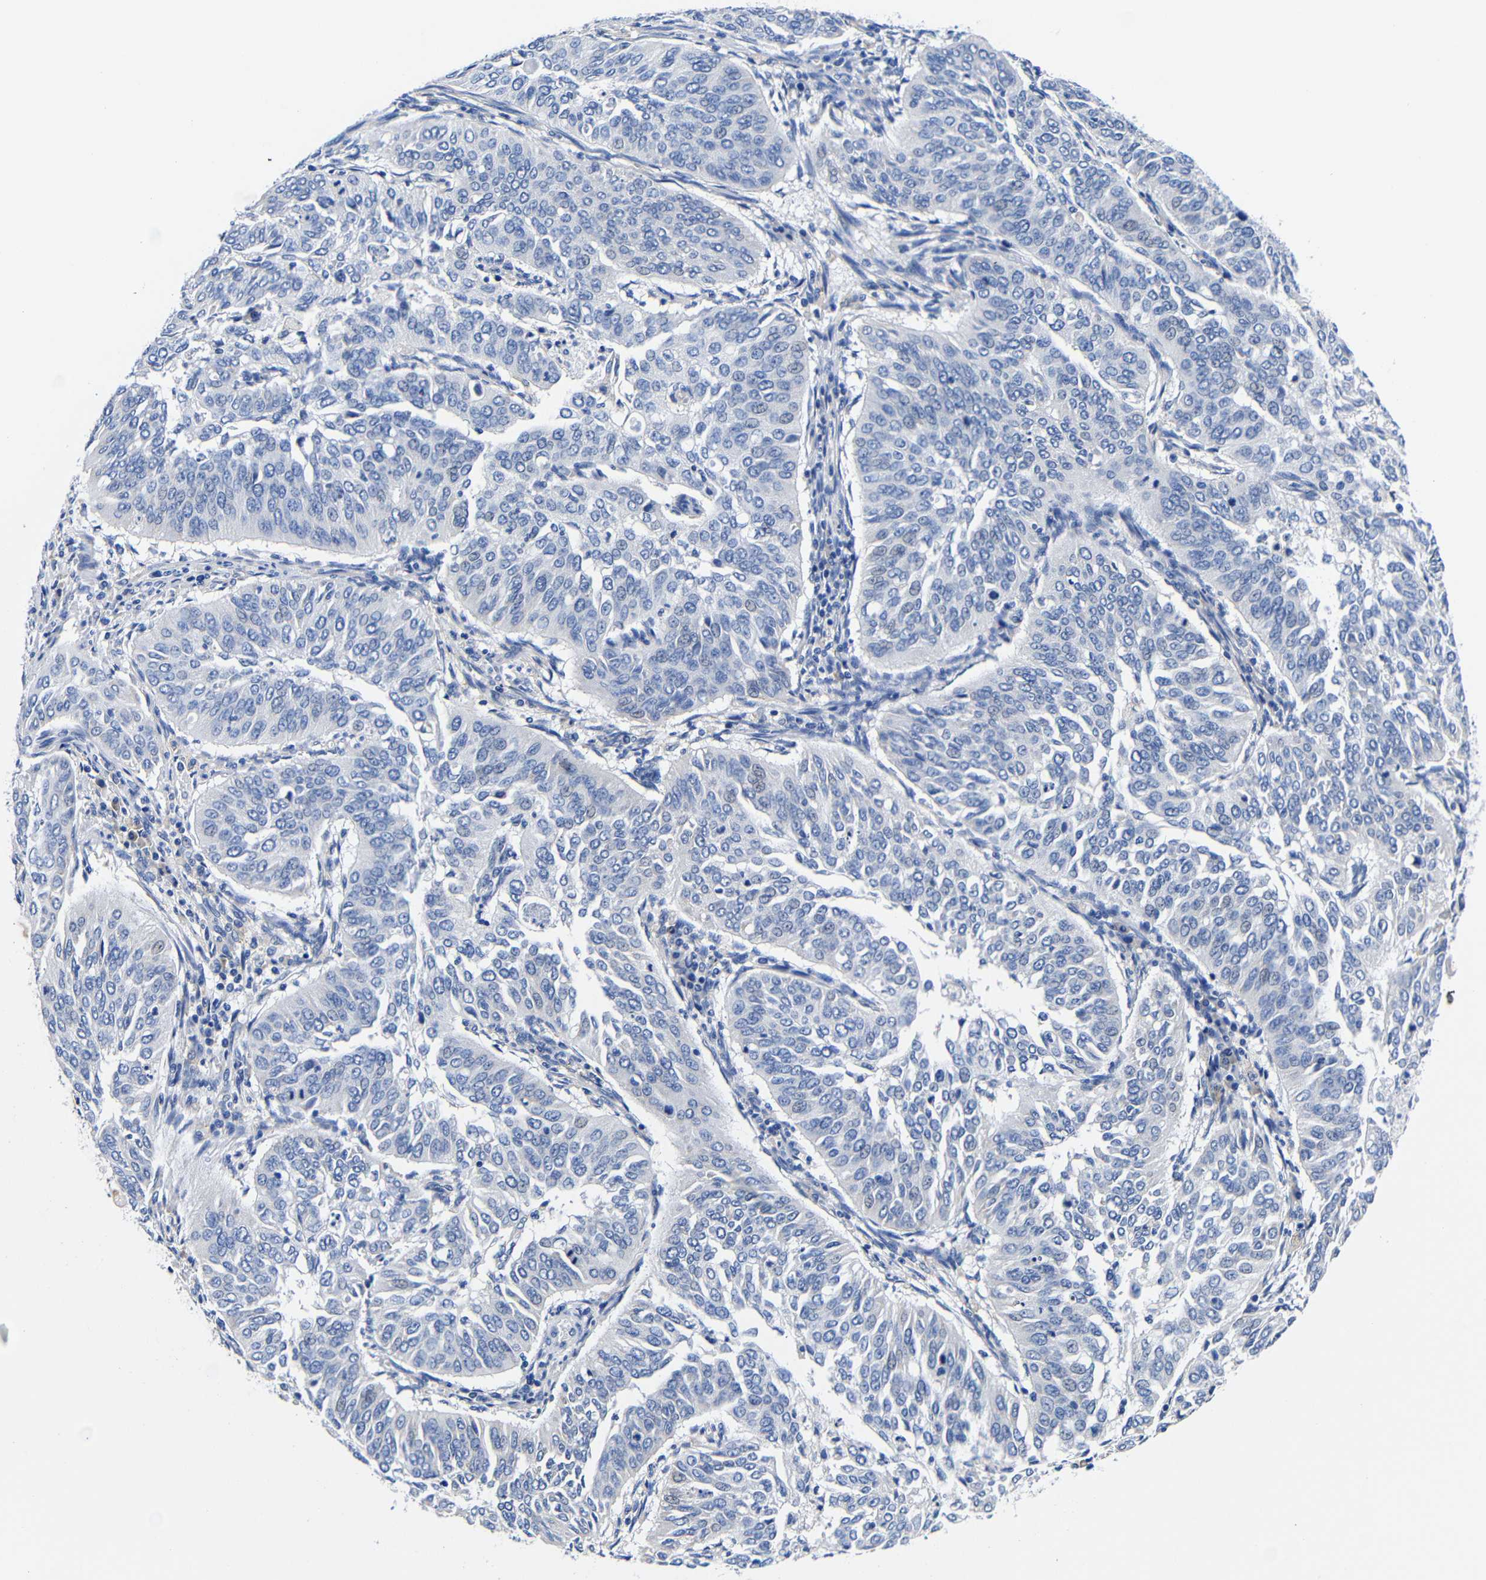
{"staining": {"intensity": "negative", "quantity": "none", "location": "none"}, "tissue": "cervical cancer", "cell_type": "Tumor cells", "image_type": "cancer", "snomed": [{"axis": "morphology", "description": "Normal tissue, NOS"}, {"axis": "morphology", "description": "Squamous cell carcinoma, NOS"}, {"axis": "topography", "description": "Cervix"}], "caption": "This image is of squamous cell carcinoma (cervical) stained with immunohistochemistry to label a protein in brown with the nuclei are counter-stained blue. There is no positivity in tumor cells.", "gene": "CLEC4G", "patient": {"sex": "female", "age": 39}}